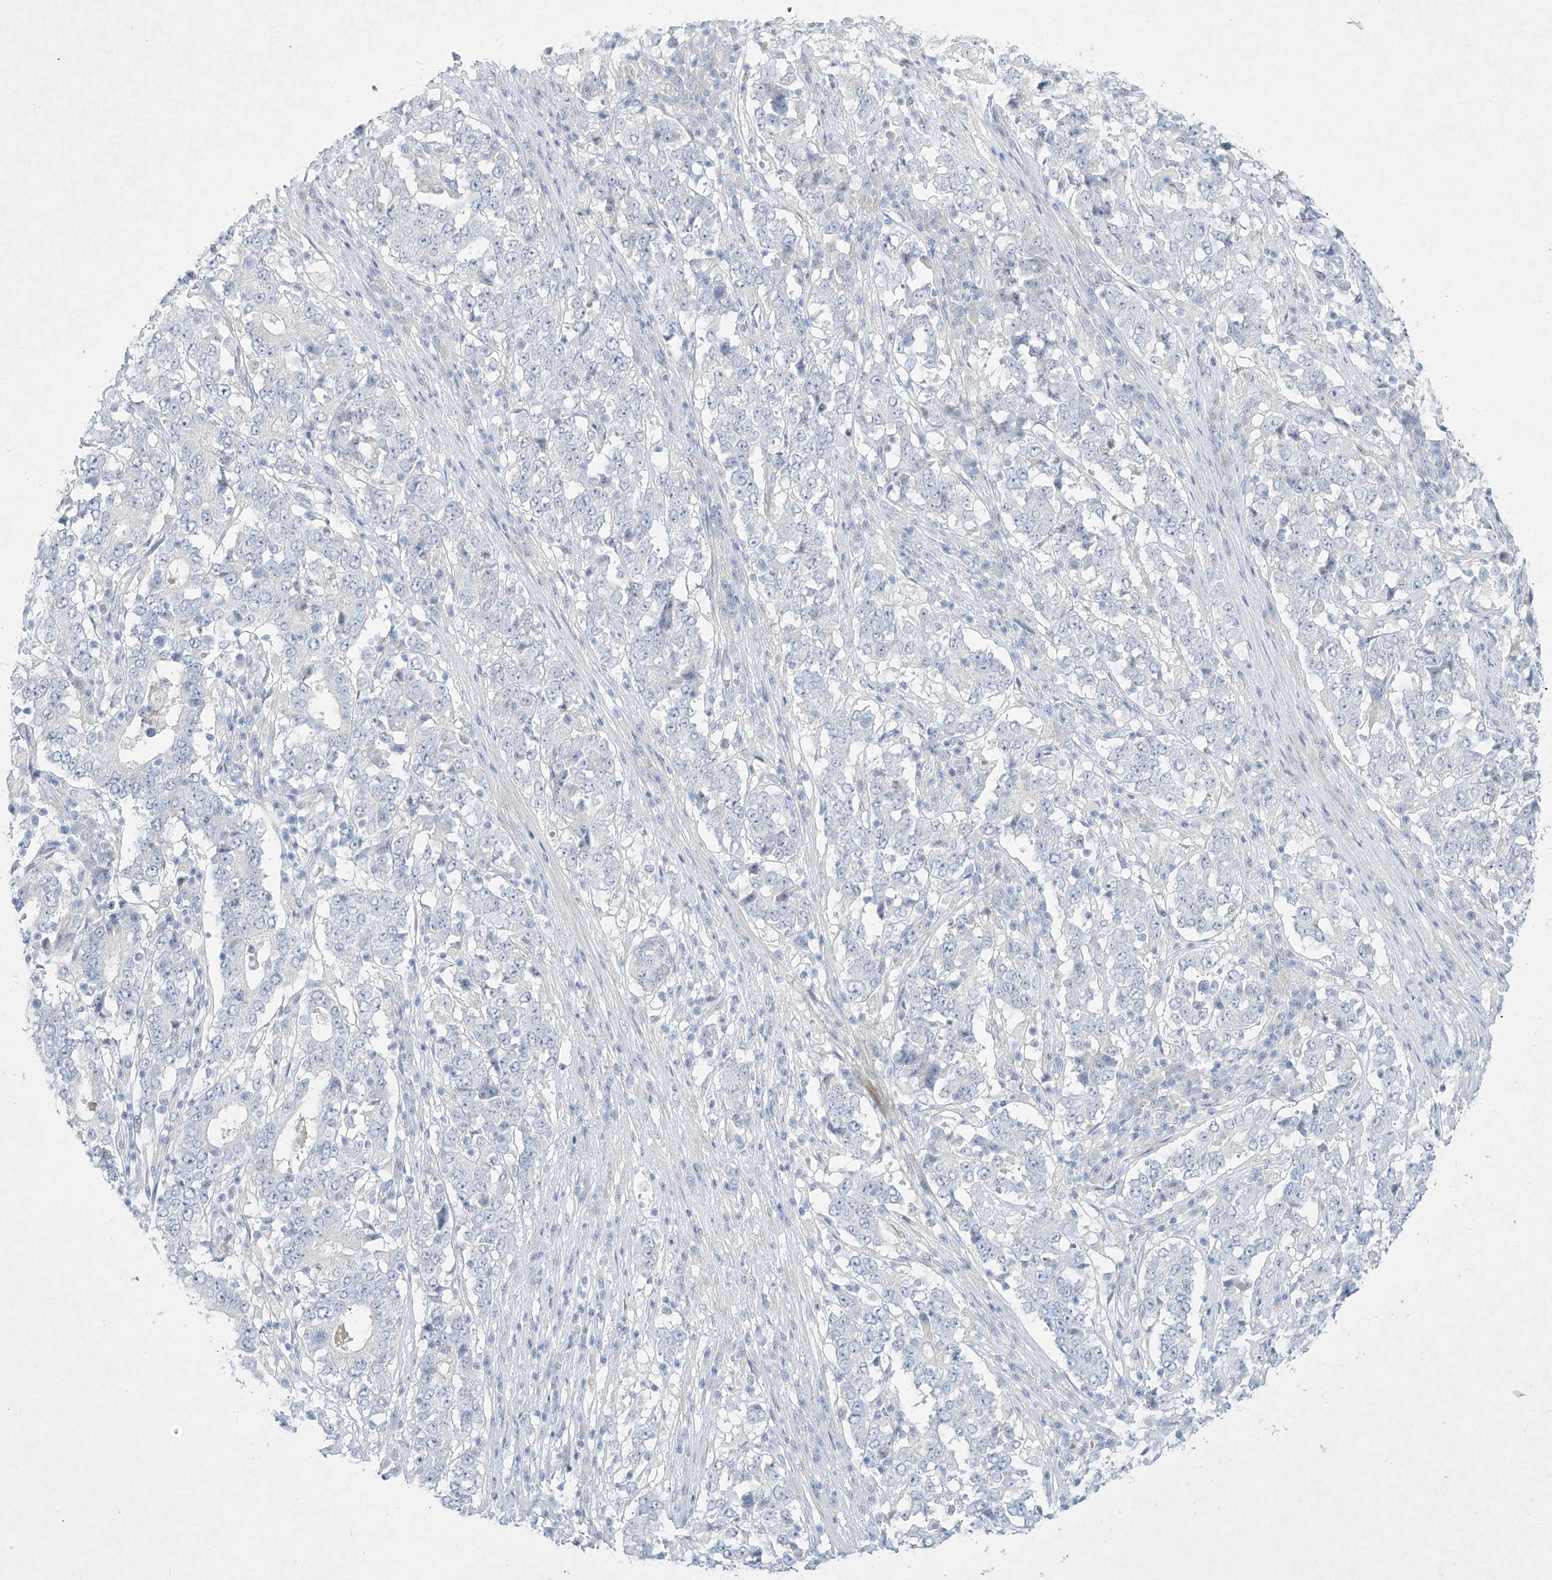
{"staining": {"intensity": "negative", "quantity": "none", "location": "none"}, "tissue": "stomach cancer", "cell_type": "Tumor cells", "image_type": "cancer", "snomed": [{"axis": "morphology", "description": "Adenocarcinoma, NOS"}, {"axis": "topography", "description": "Stomach"}], "caption": "Immunohistochemistry of adenocarcinoma (stomach) exhibits no expression in tumor cells. (Immunohistochemistry (ihc), brightfield microscopy, high magnification).", "gene": "PAX6", "patient": {"sex": "male", "age": 59}}